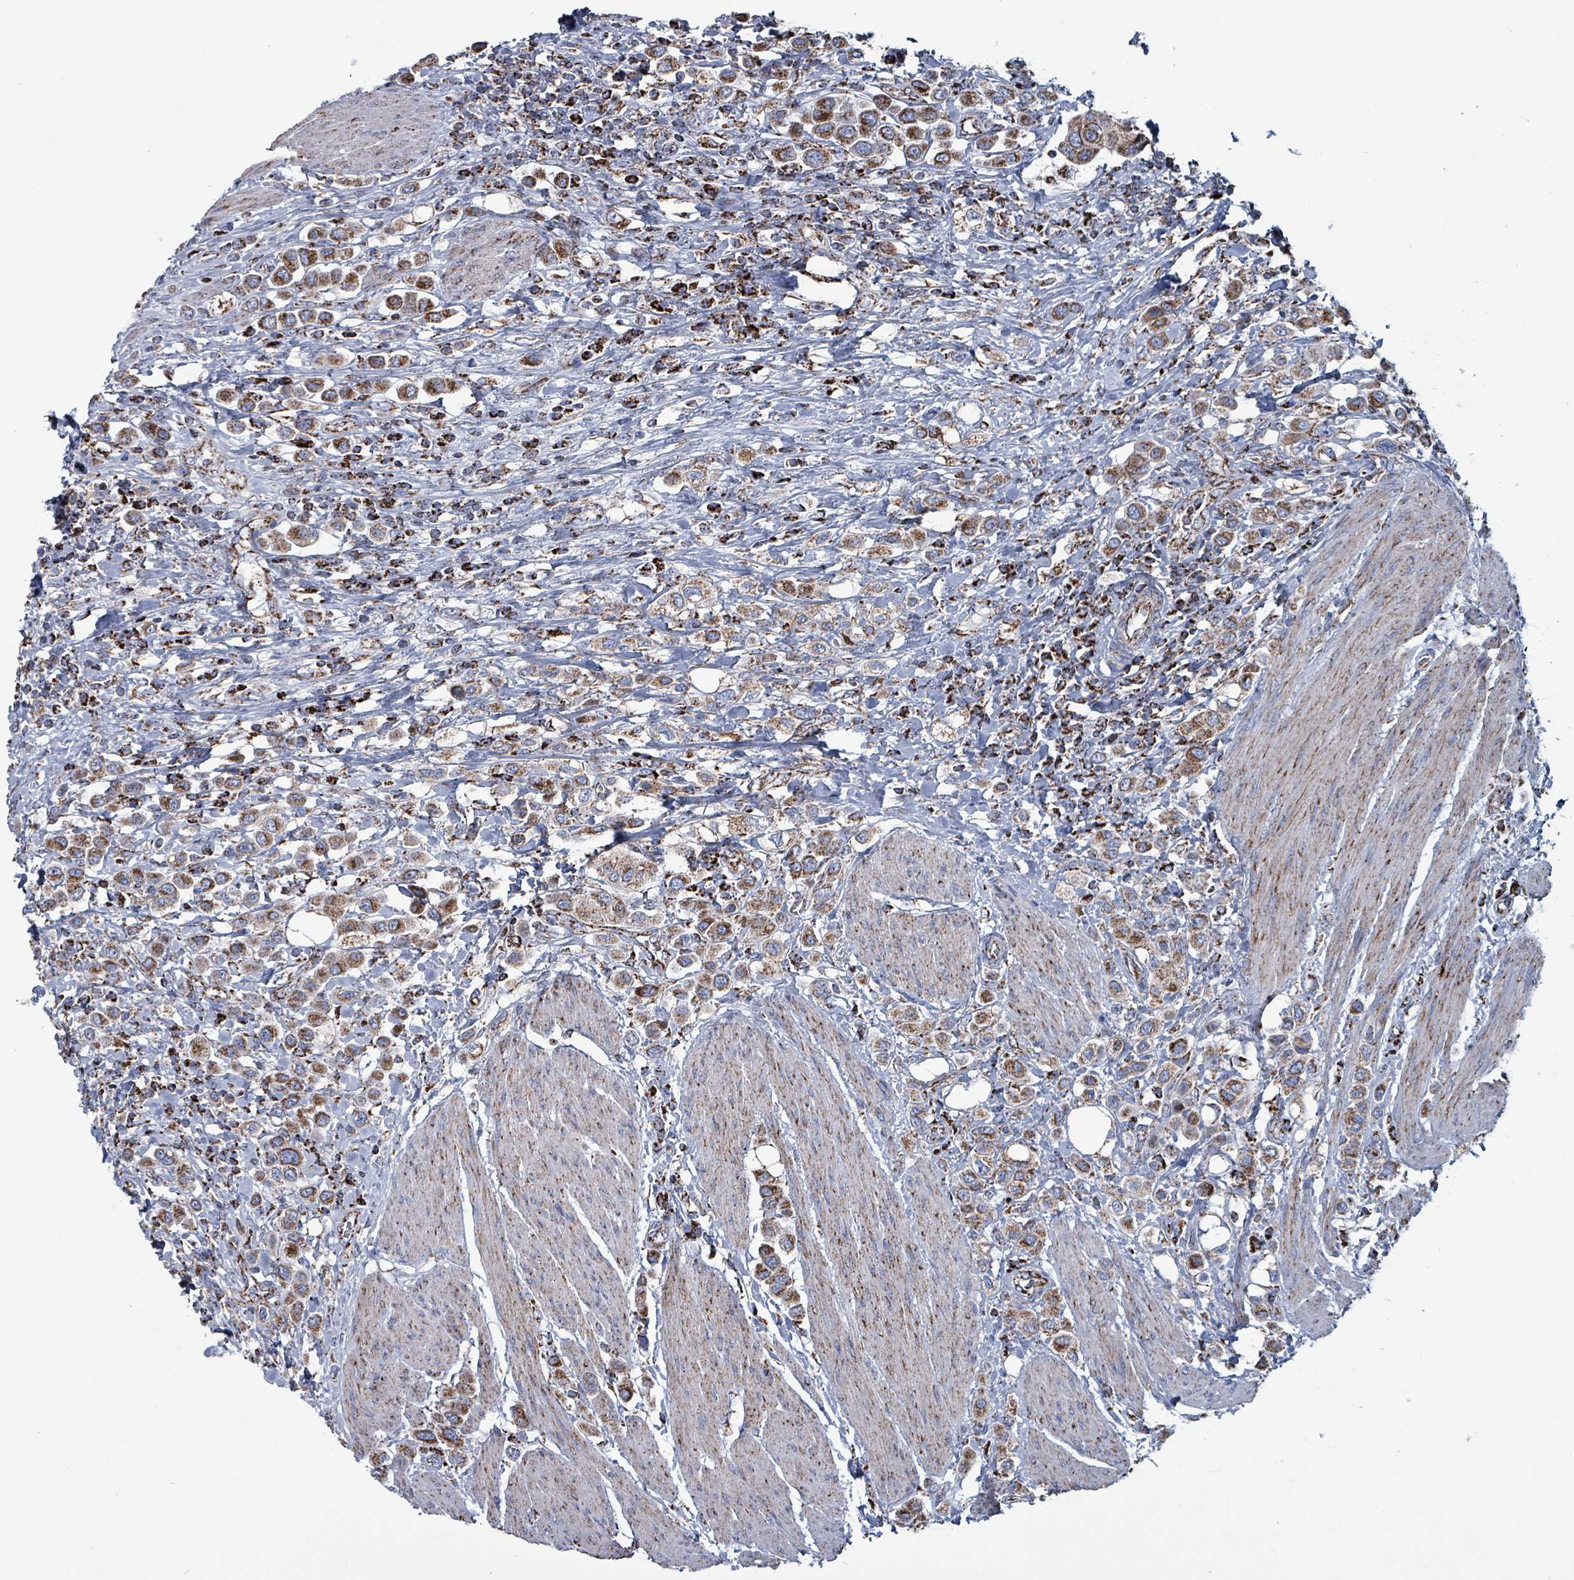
{"staining": {"intensity": "strong", "quantity": ">75%", "location": "cytoplasmic/membranous"}, "tissue": "urothelial cancer", "cell_type": "Tumor cells", "image_type": "cancer", "snomed": [{"axis": "morphology", "description": "Urothelial carcinoma, High grade"}, {"axis": "topography", "description": "Urinary bladder"}], "caption": "Human urothelial cancer stained for a protein (brown) shows strong cytoplasmic/membranous positive staining in approximately >75% of tumor cells.", "gene": "IDH3B", "patient": {"sex": "male", "age": 50}}